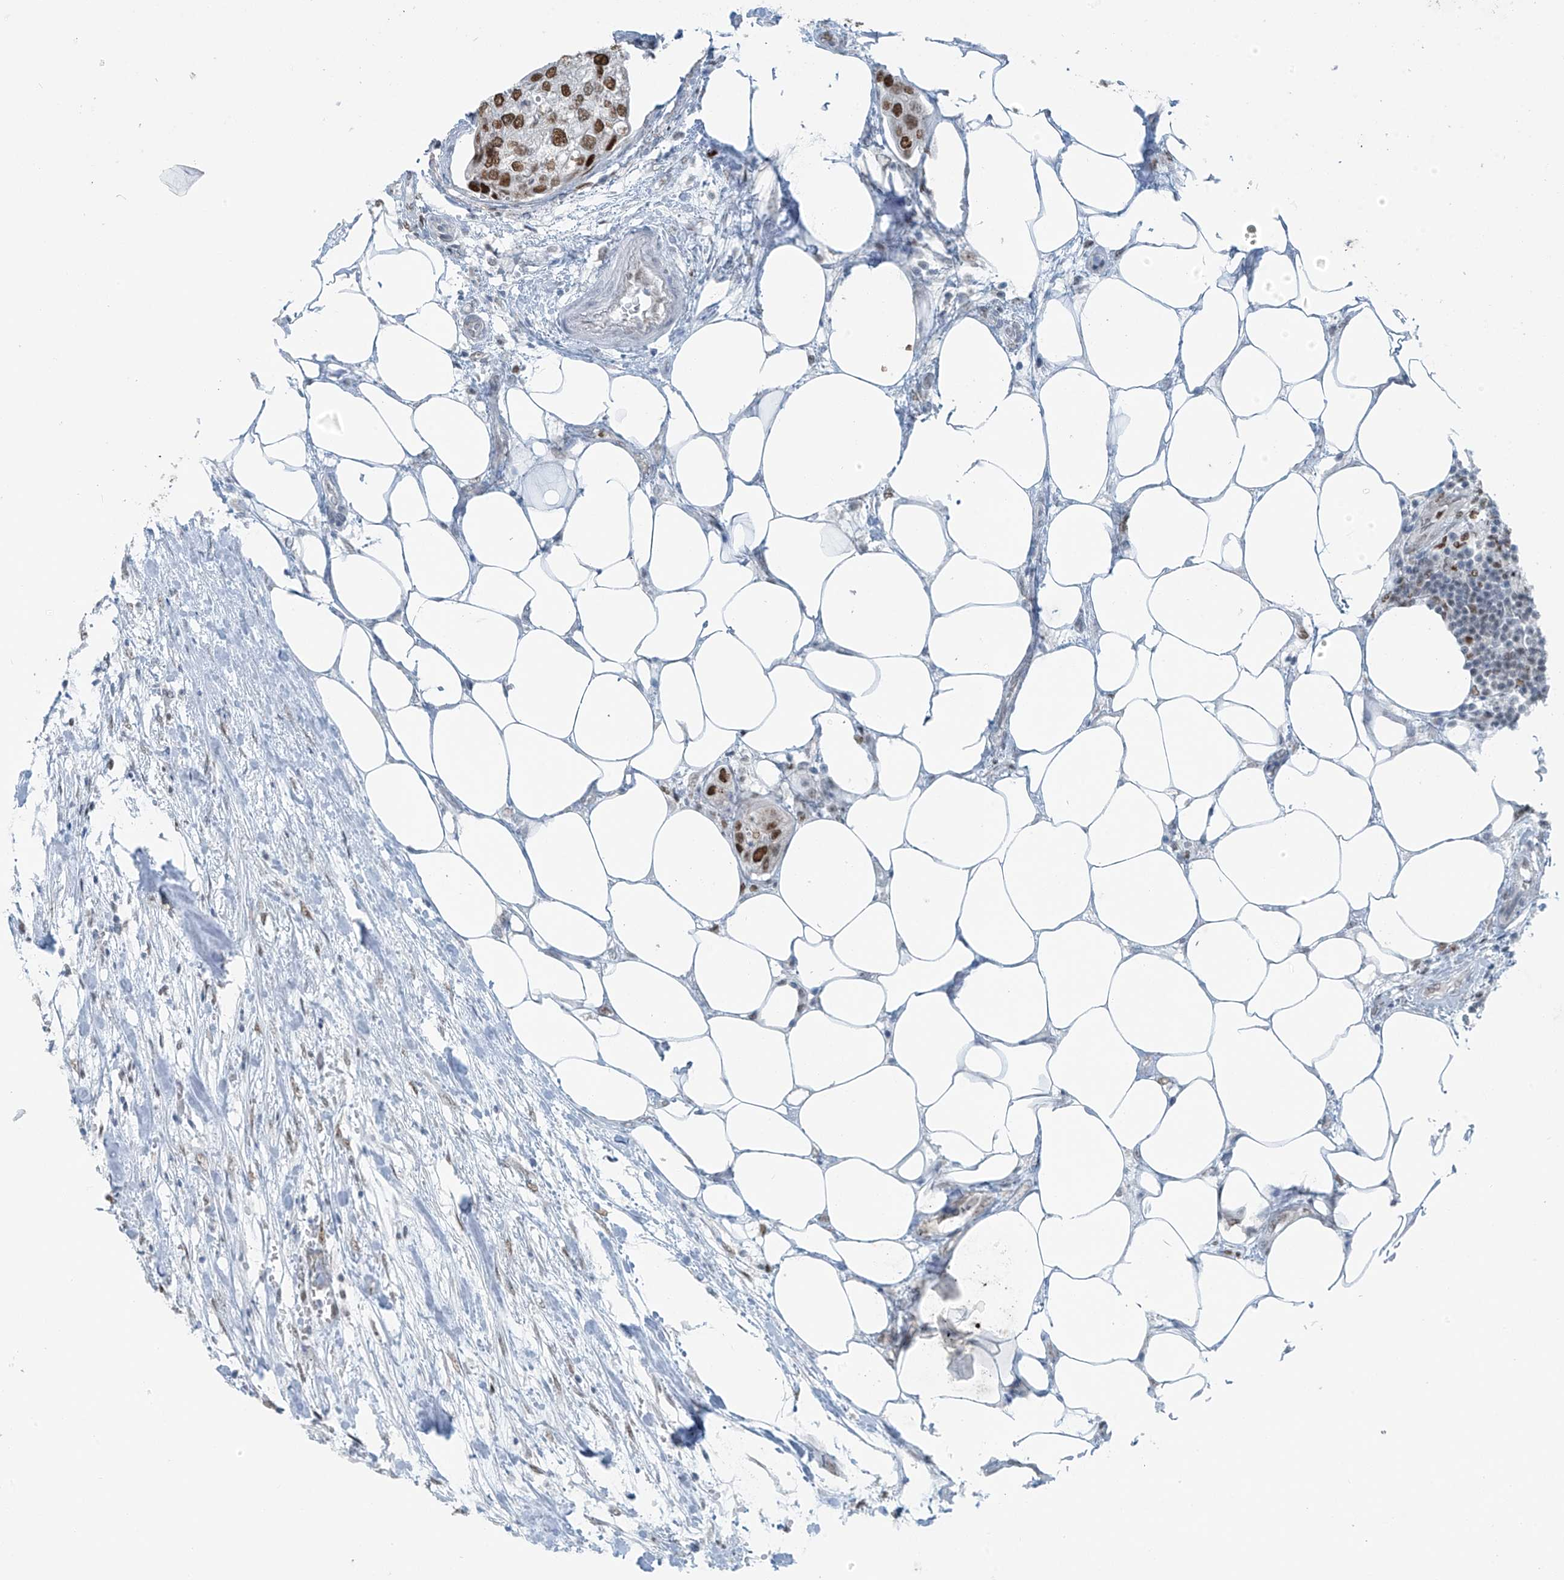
{"staining": {"intensity": "moderate", "quantity": ">75%", "location": "nuclear"}, "tissue": "urothelial cancer", "cell_type": "Tumor cells", "image_type": "cancer", "snomed": [{"axis": "morphology", "description": "Urothelial carcinoma, High grade"}, {"axis": "topography", "description": "Urinary bladder"}], "caption": "Protein analysis of urothelial cancer tissue reveals moderate nuclear expression in about >75% of tumor cells.", "gene": "WRNIP1", "patient": {"sex": "male", "age": 64}}